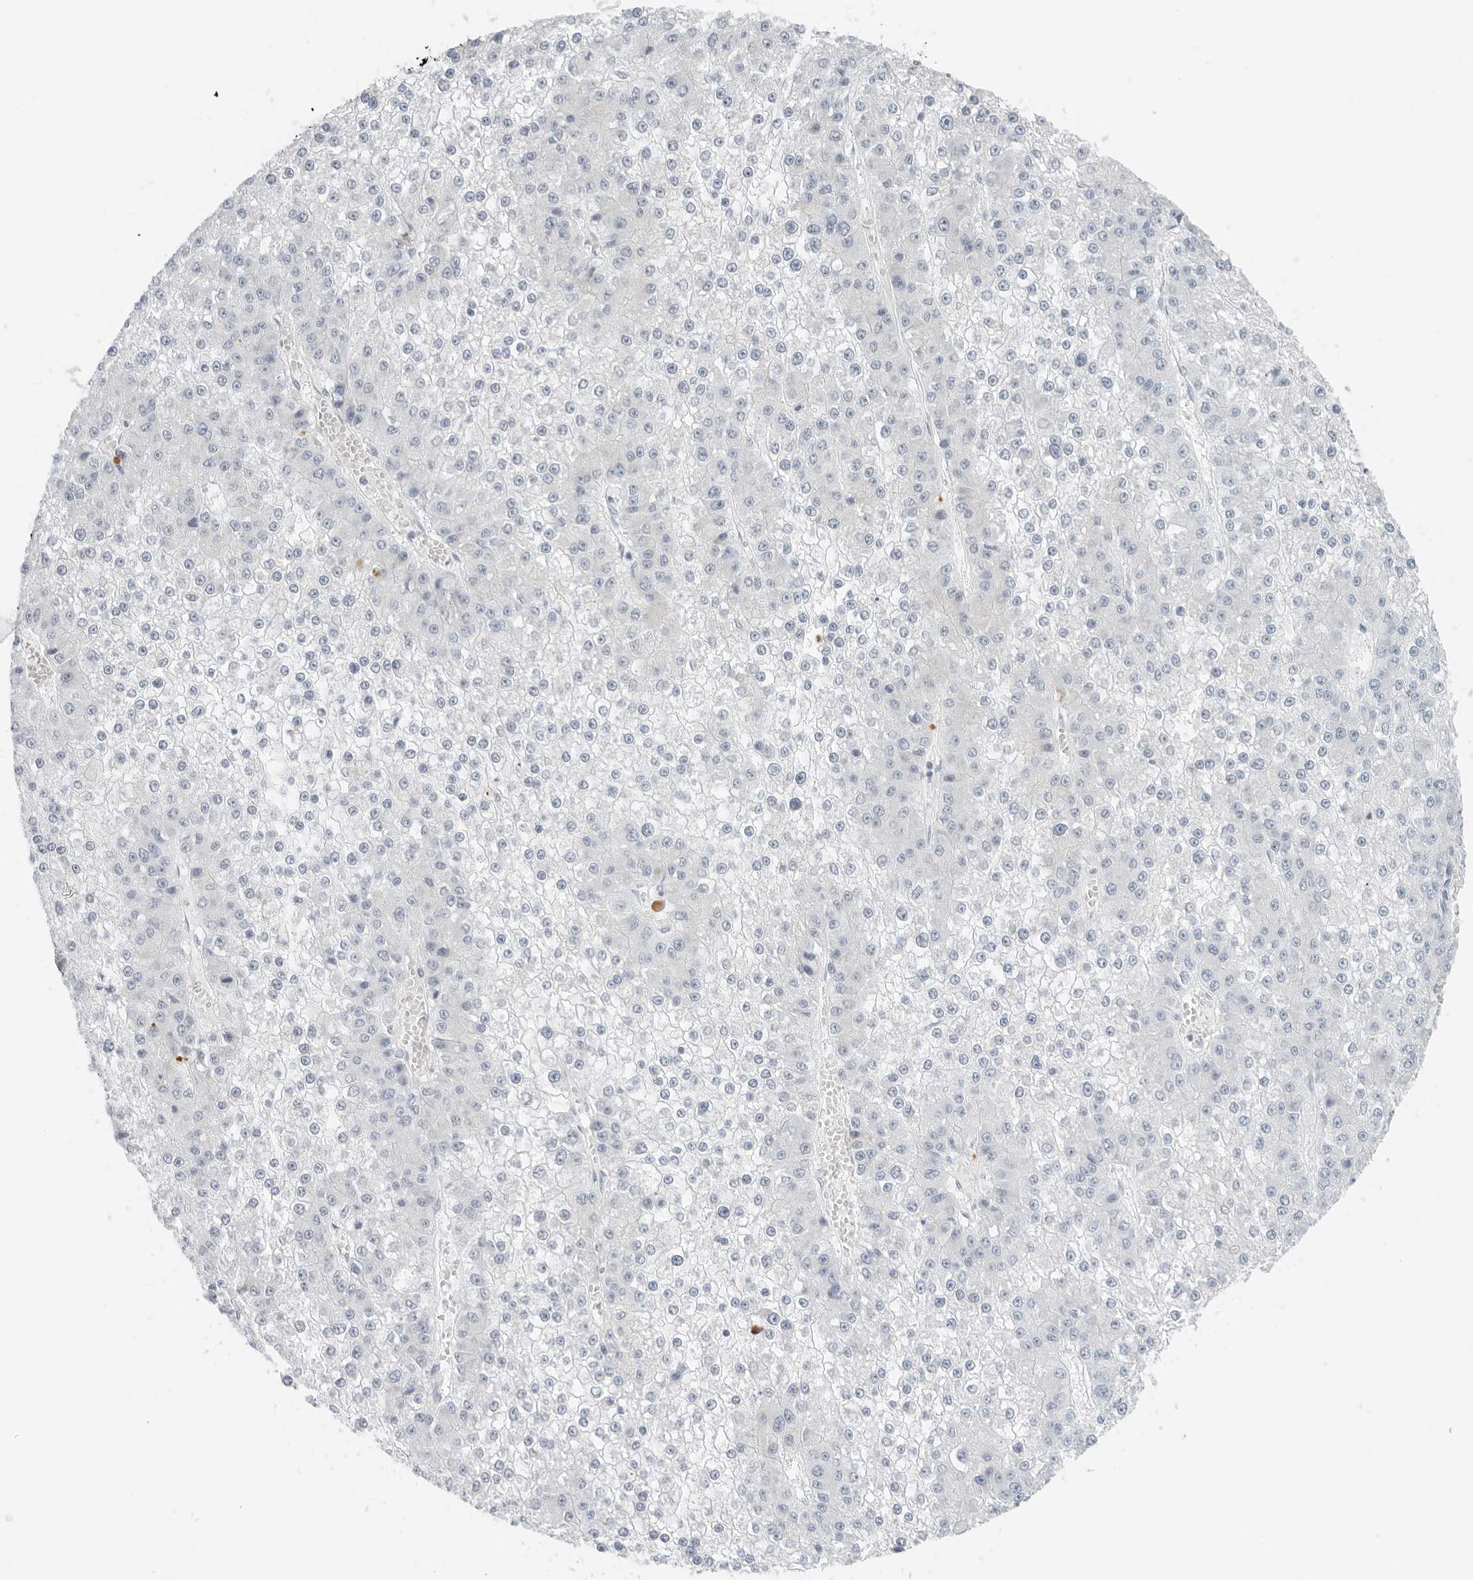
{"staining": {"intensity": "negative", "quantity": "none", "location": "none"}, "tissue": "liver cancer", "cell_type": "Tumor cells", "image_type": "cancer", "snomed": [{"axis": "morphology", "description": "Carcinoma, Hepatocellular, NOS"}, {"axis": "topography", "description": "Liver"}], "caption": "DAB immunohistochemical staining of human liver cancer displays no significant positivity in tumor cells.", "gene": "RC3H1", "patient": {"sex": "female", "age": 73}}